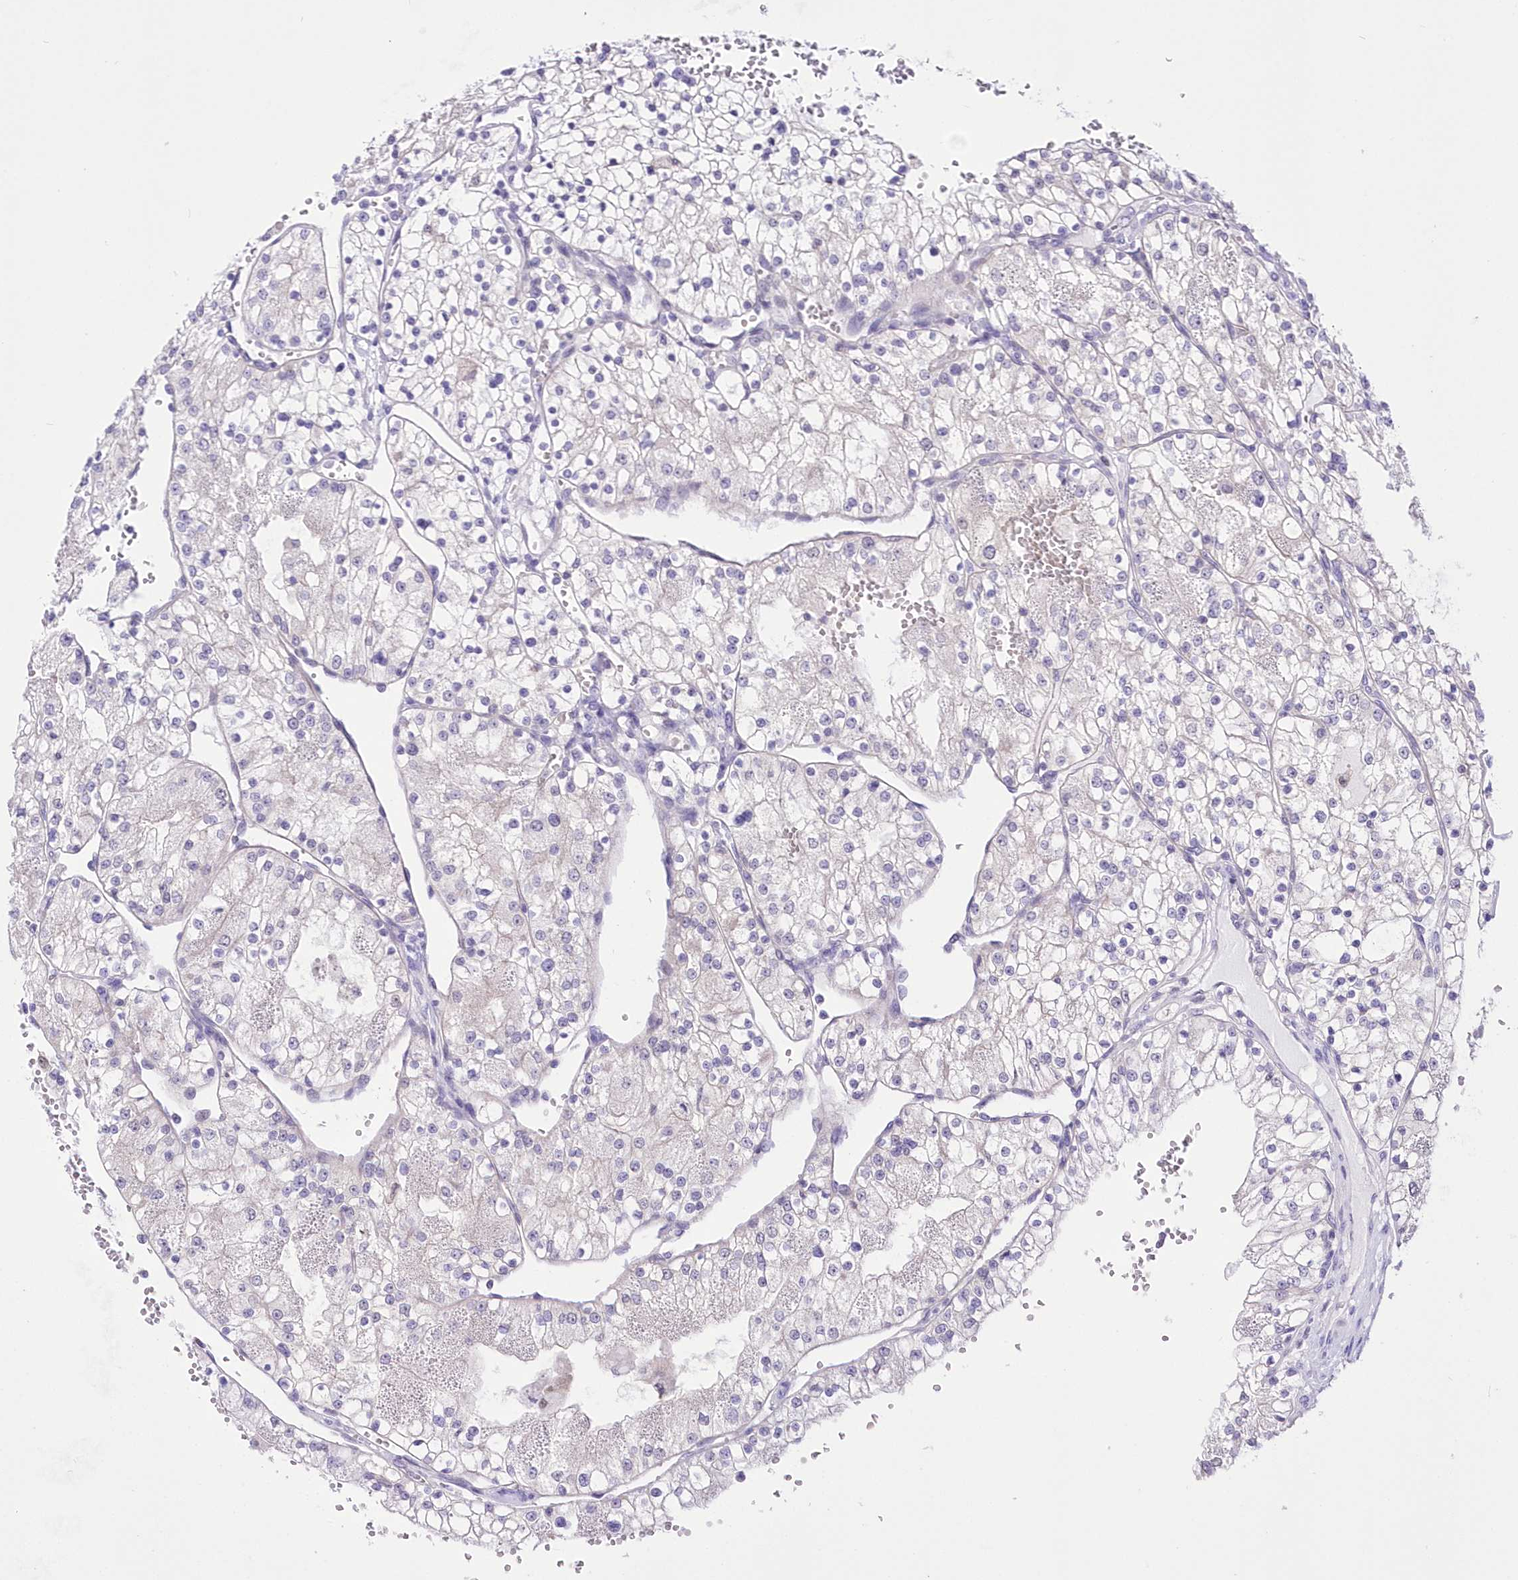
{"staining": {"intensity": "negative", "quantity": "none", "location": "none"}, "tissue": "renal cancer", "cell_type": "Tumor cells", "image_type": "cancer", "snomed": [{"axis": "morphology", "description": "Normal tissue, NOS"}, {"axis": "morphology", "description": "Adenocarcinoma, NOS"}, {"axis": "topography", "description": "Kidney"}], "caption": "Tumor cells are negative for brown protein staining in adenocarcinoma (renal).", "gene": "UBA6", "patient": {"sex": "male", "age": 68}}